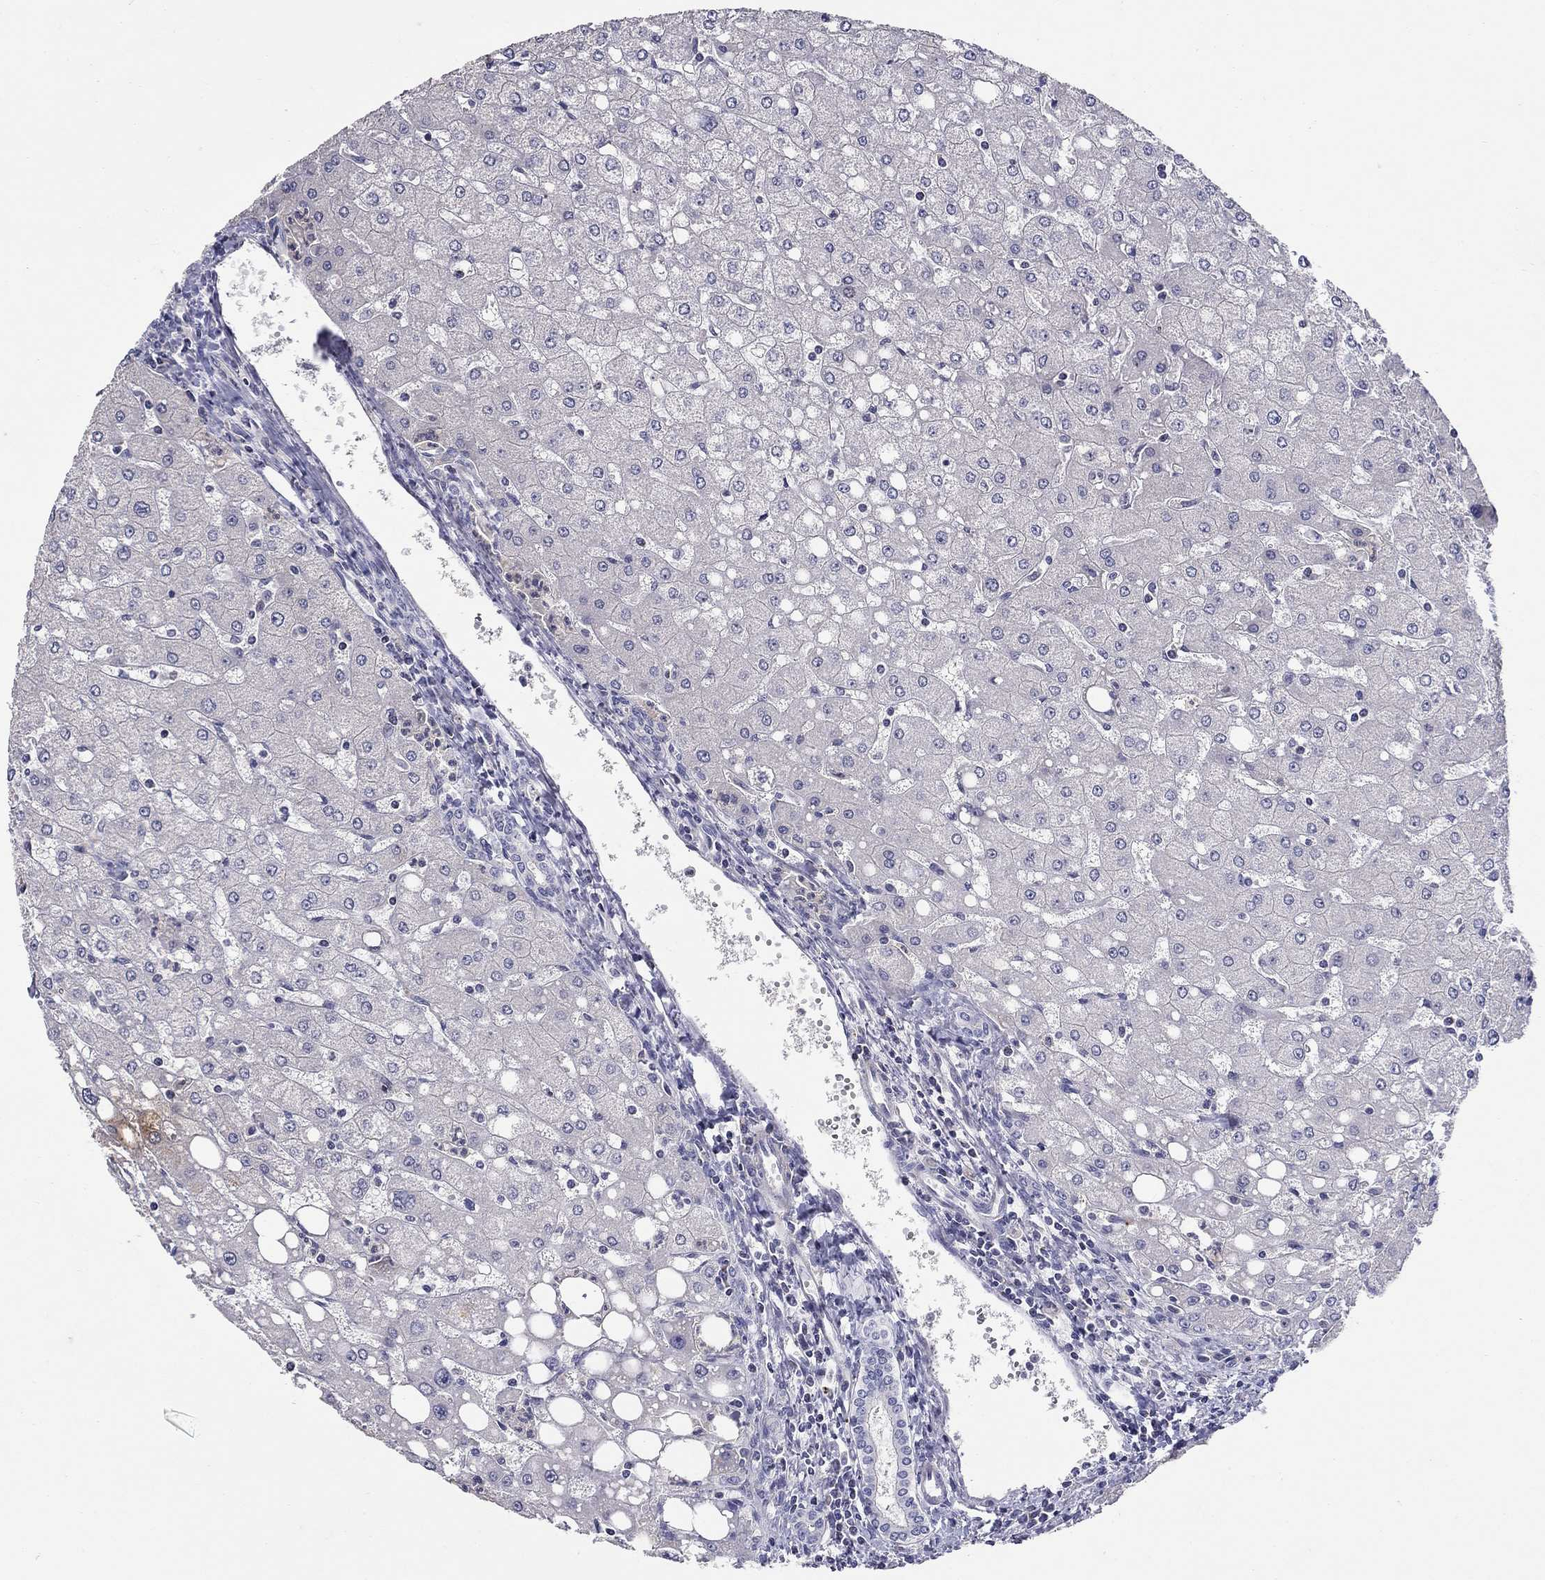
{"staining": {"intensity": "negative", "quantity": "none", "location": "none"}, "tissue": "liver", "cell_type": "Cholangiocytes", "image_type": "normal", "snomed": [{"axis": "morphology", "description": "Normal tissue, NOS"}, {"axis": "topography", "description": "Liver"}], "caption": "The image shows no staining of cholangiocytes in normal liver. The staining is performed using DAB brown chromogen with nuclei counter-stained in using hematoxylin.", "gene": "HMX2", "patient": {"sex": "female", "age": 53}}